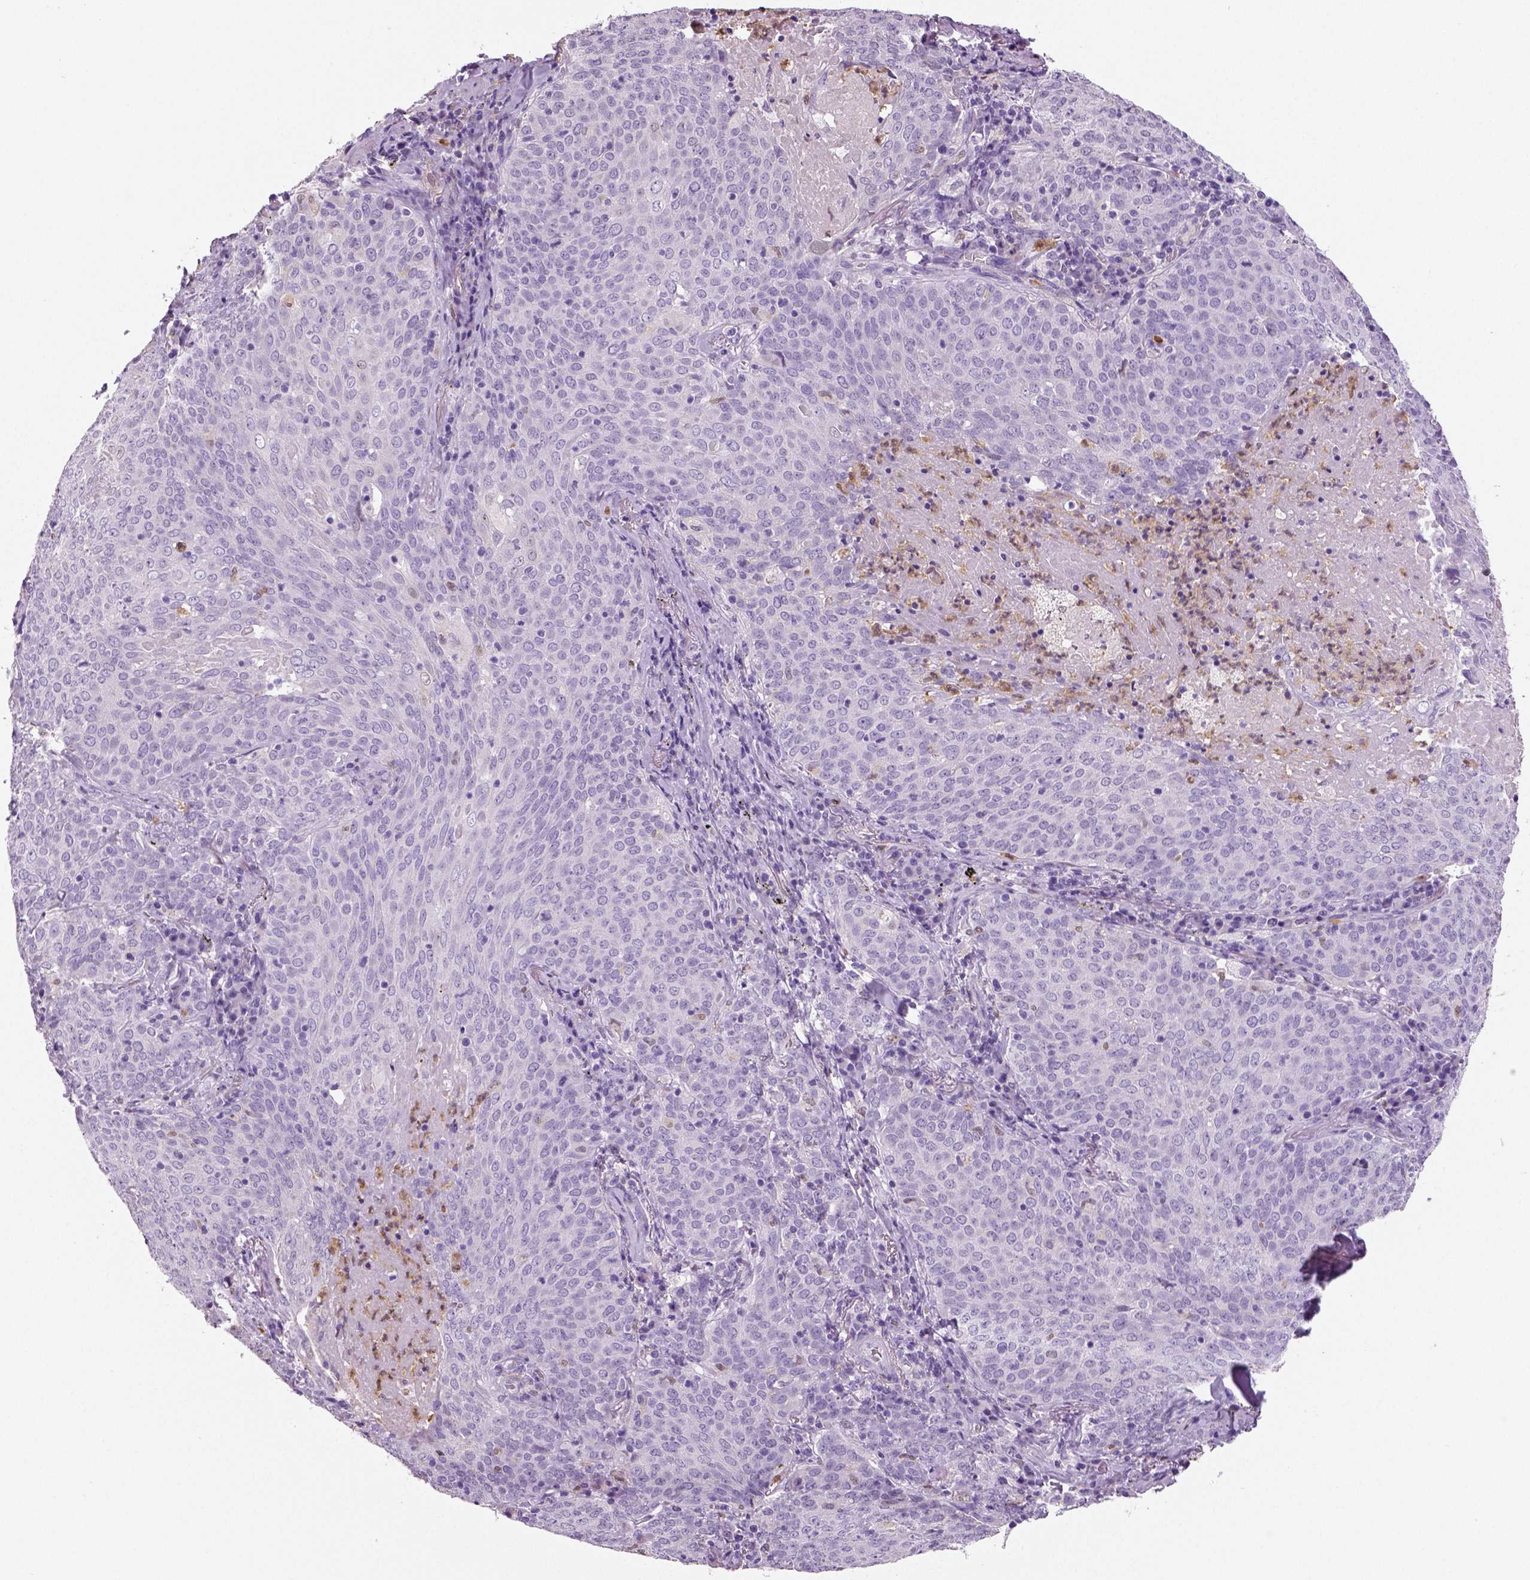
{"staining": {"intensity": "negative", "quantity": "none", "location": "none"}, "tissue": "lung cancer", "cell_type": "Tumor cells", "image_type": "cancer", "snomed": [{"axis": "morphology", "description": "Squamous cell carcinoma, NOS"}, {"axis": "topography", "description": "Lung"}], "caption": "Micrograph shows no protein expression in tumor cells of squamous cell carcinoma (lung) tissue.", "gene": "NECAB2", "patient": {"sex": "male", "age": 82}}